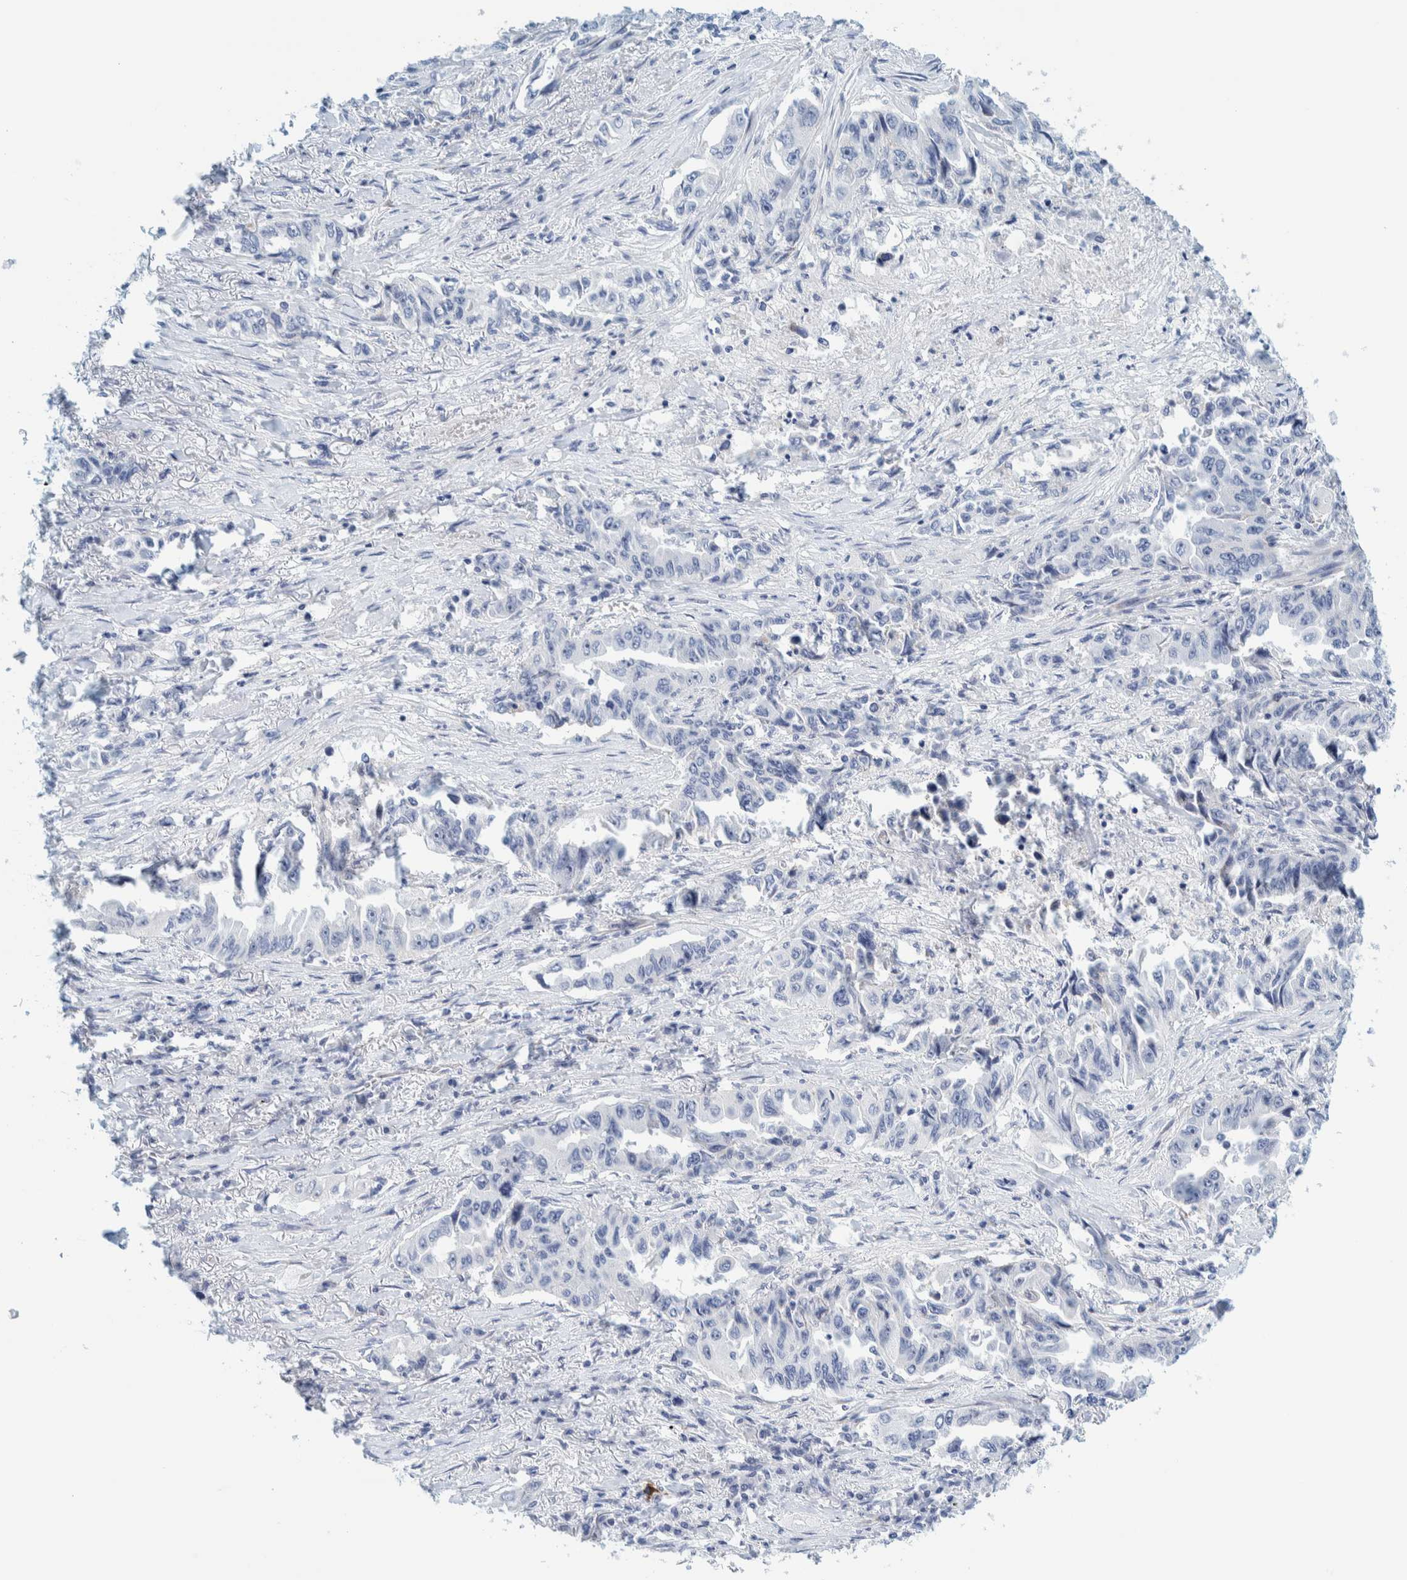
{"staining": {"intensity": "negative", "quantity": "none", "location": "none"}, "tissue": "lung cancer", "cell_type": "Tumor cells", "image_type": "cancer", "snomed": [{"axis": "morphology", "description": "Adenocarcinoma, NOS"}, {"axis": "topography", "description": "Lung"}], "caption": "This micrograph is of lung cancer stained with immunohistochemistry to label a protein in brown with the nuclei are counter-stained blue. There is no expression in tumor cells.", "gene": "MOG", "patient": {"sex": "female", "age": 51}}